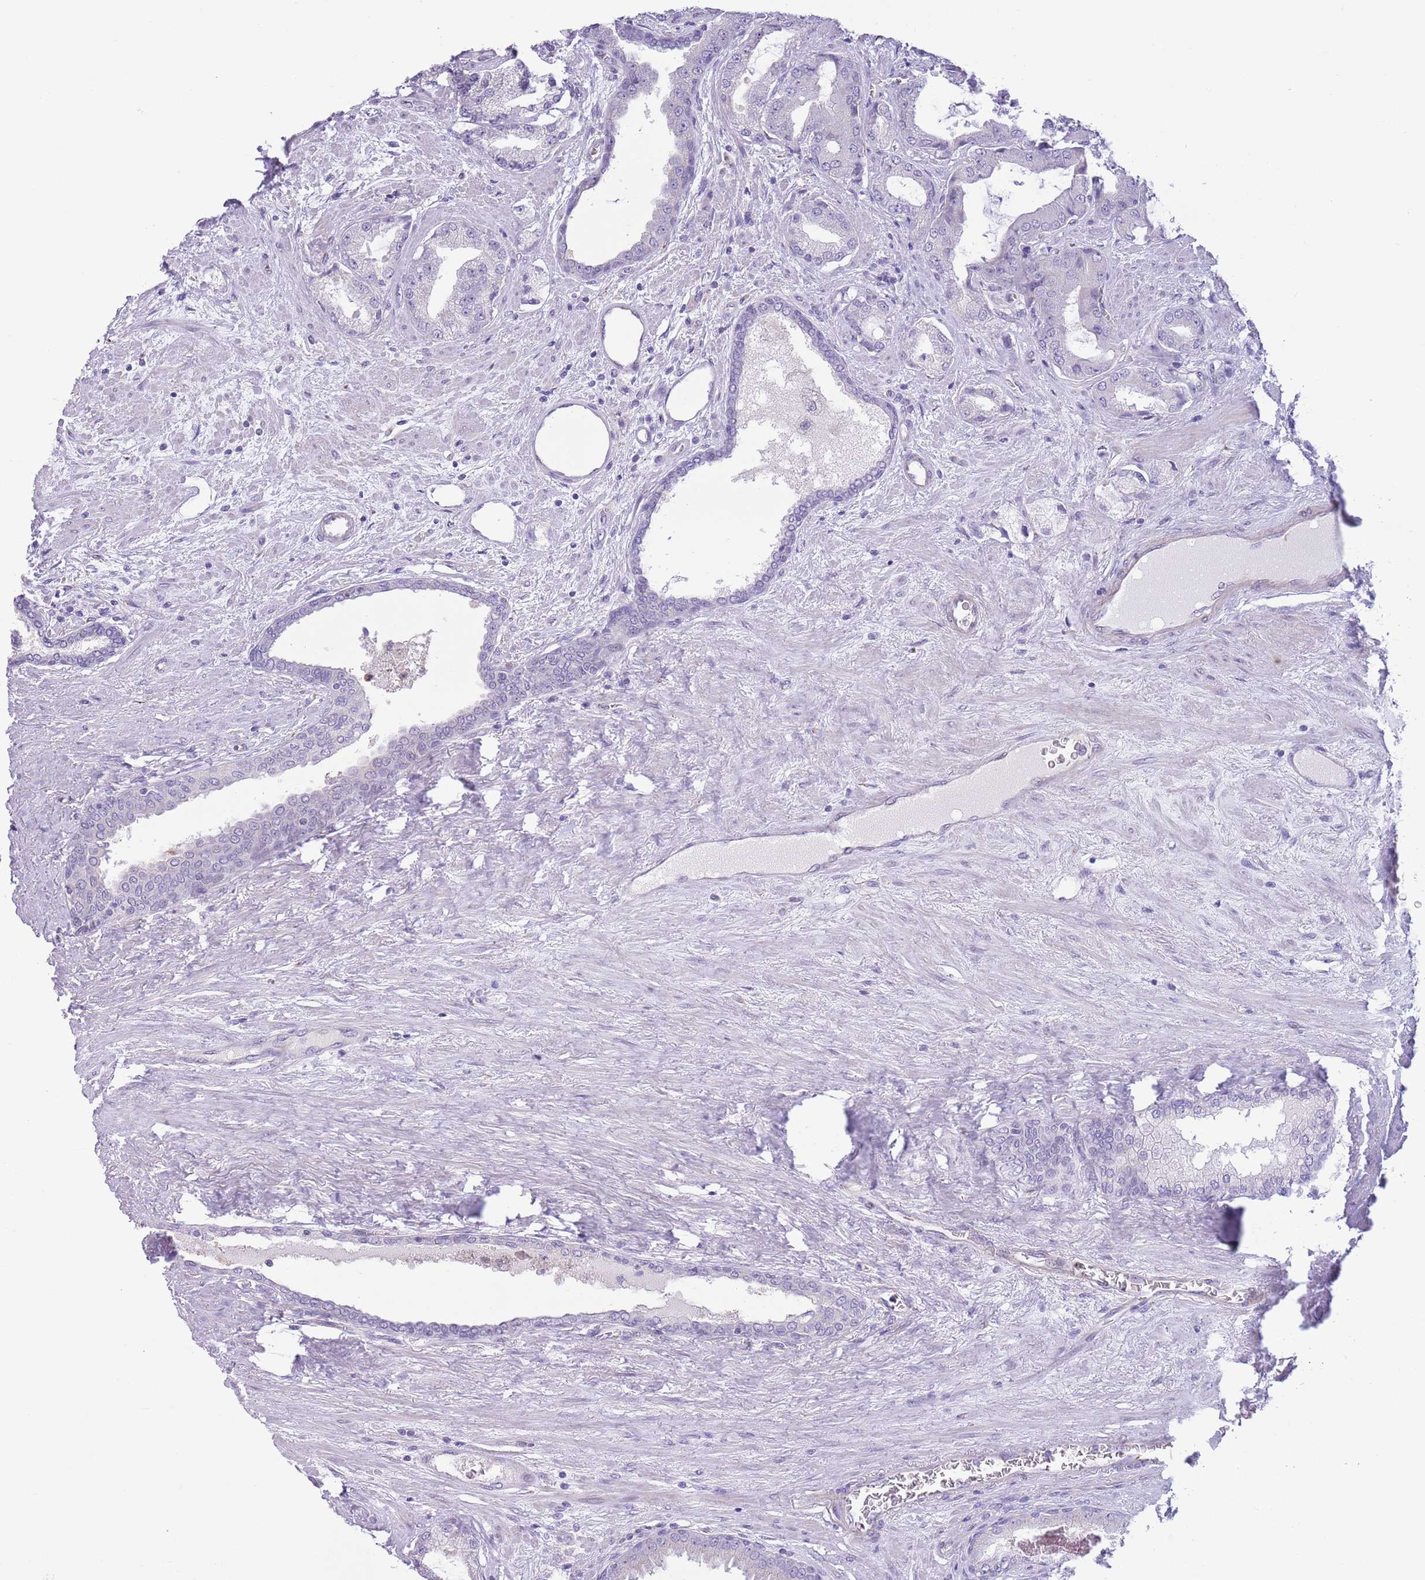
{"staining": {"intensity": "negative", "quantity": "none", "location": "none"}, "tissue": "prostate cancer", "cell_type": "Tumor cells", "image_type": "cancer", "snomed": [{"axis": "morphology", "description": "Adenocarcinoma, High grade"}, {"axis": "topography", "description": "Prostate"}], "caption": "DAB (3,3'-diaminobenzidine) immunohistochemical staining of human prostate cancer demonstrates no significant expression in tumor cells.", "gene": "C20orf96", "patient": {"sex": "male", "age": 68}}